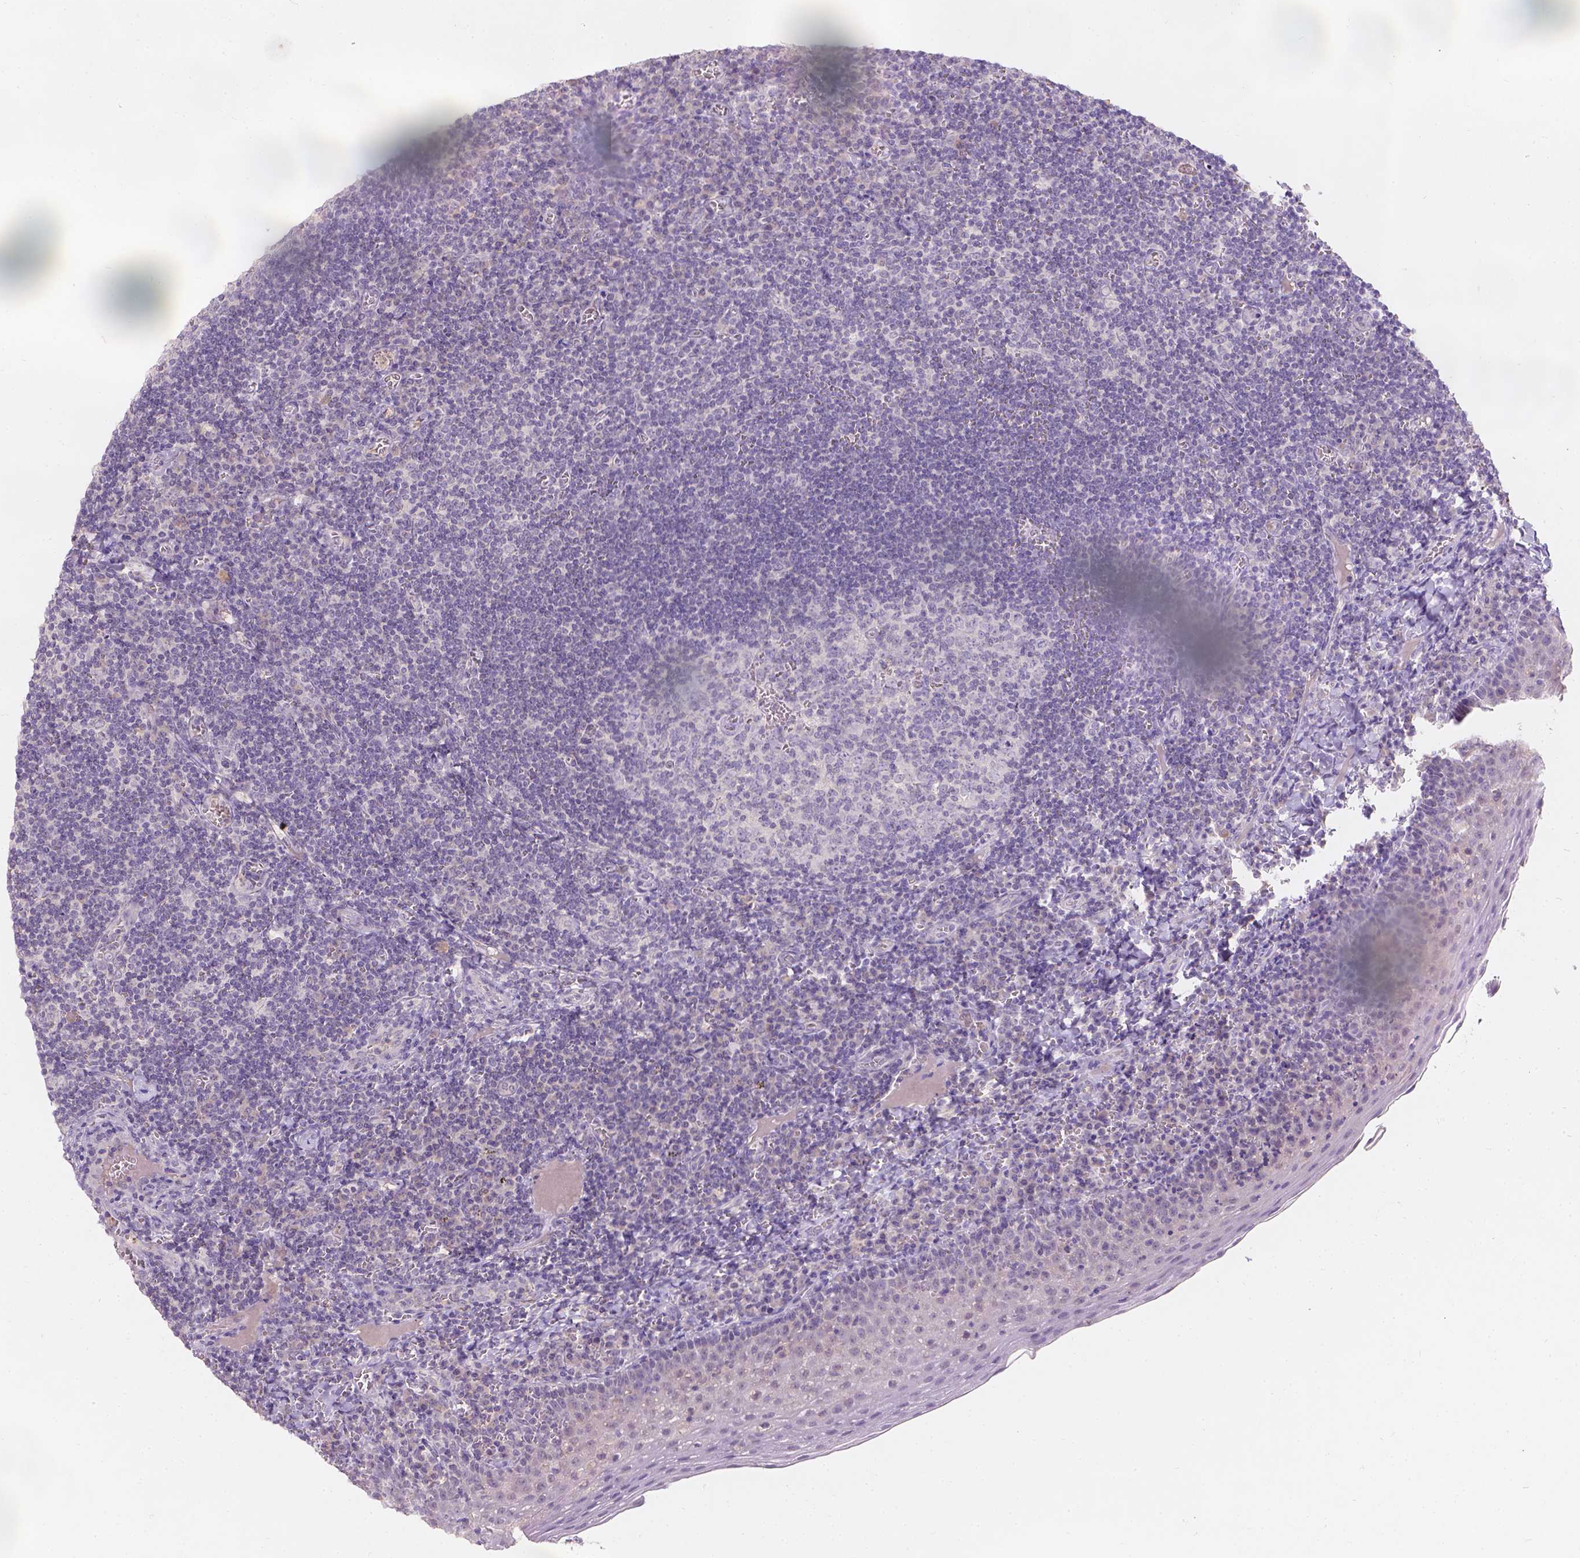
{"staining": {"intensity": "negative", "quantity": "none", "location": "none"}, "tissue": "tonsil", "cell_type": "Germinal center cells", "image_type": "normal", "snomed": [{"axis": "morphology", "description": "Normal tissue, NOS"}, {"axis": "morphology", "description": "Inflammation, NOS"}, {"axis": "topography", "description": "Tonsil"}], "caption": "The immunohistochemistry (IHC) photomicrograph has no significant staining in germinal center cells of tonsil. (Brightfield microscopy of DAB (3,3'-diaminobenzidine) IHC at high magnification).", "gene": "DCAF4L1", "patient": {"sex": "female", "age": 31}}